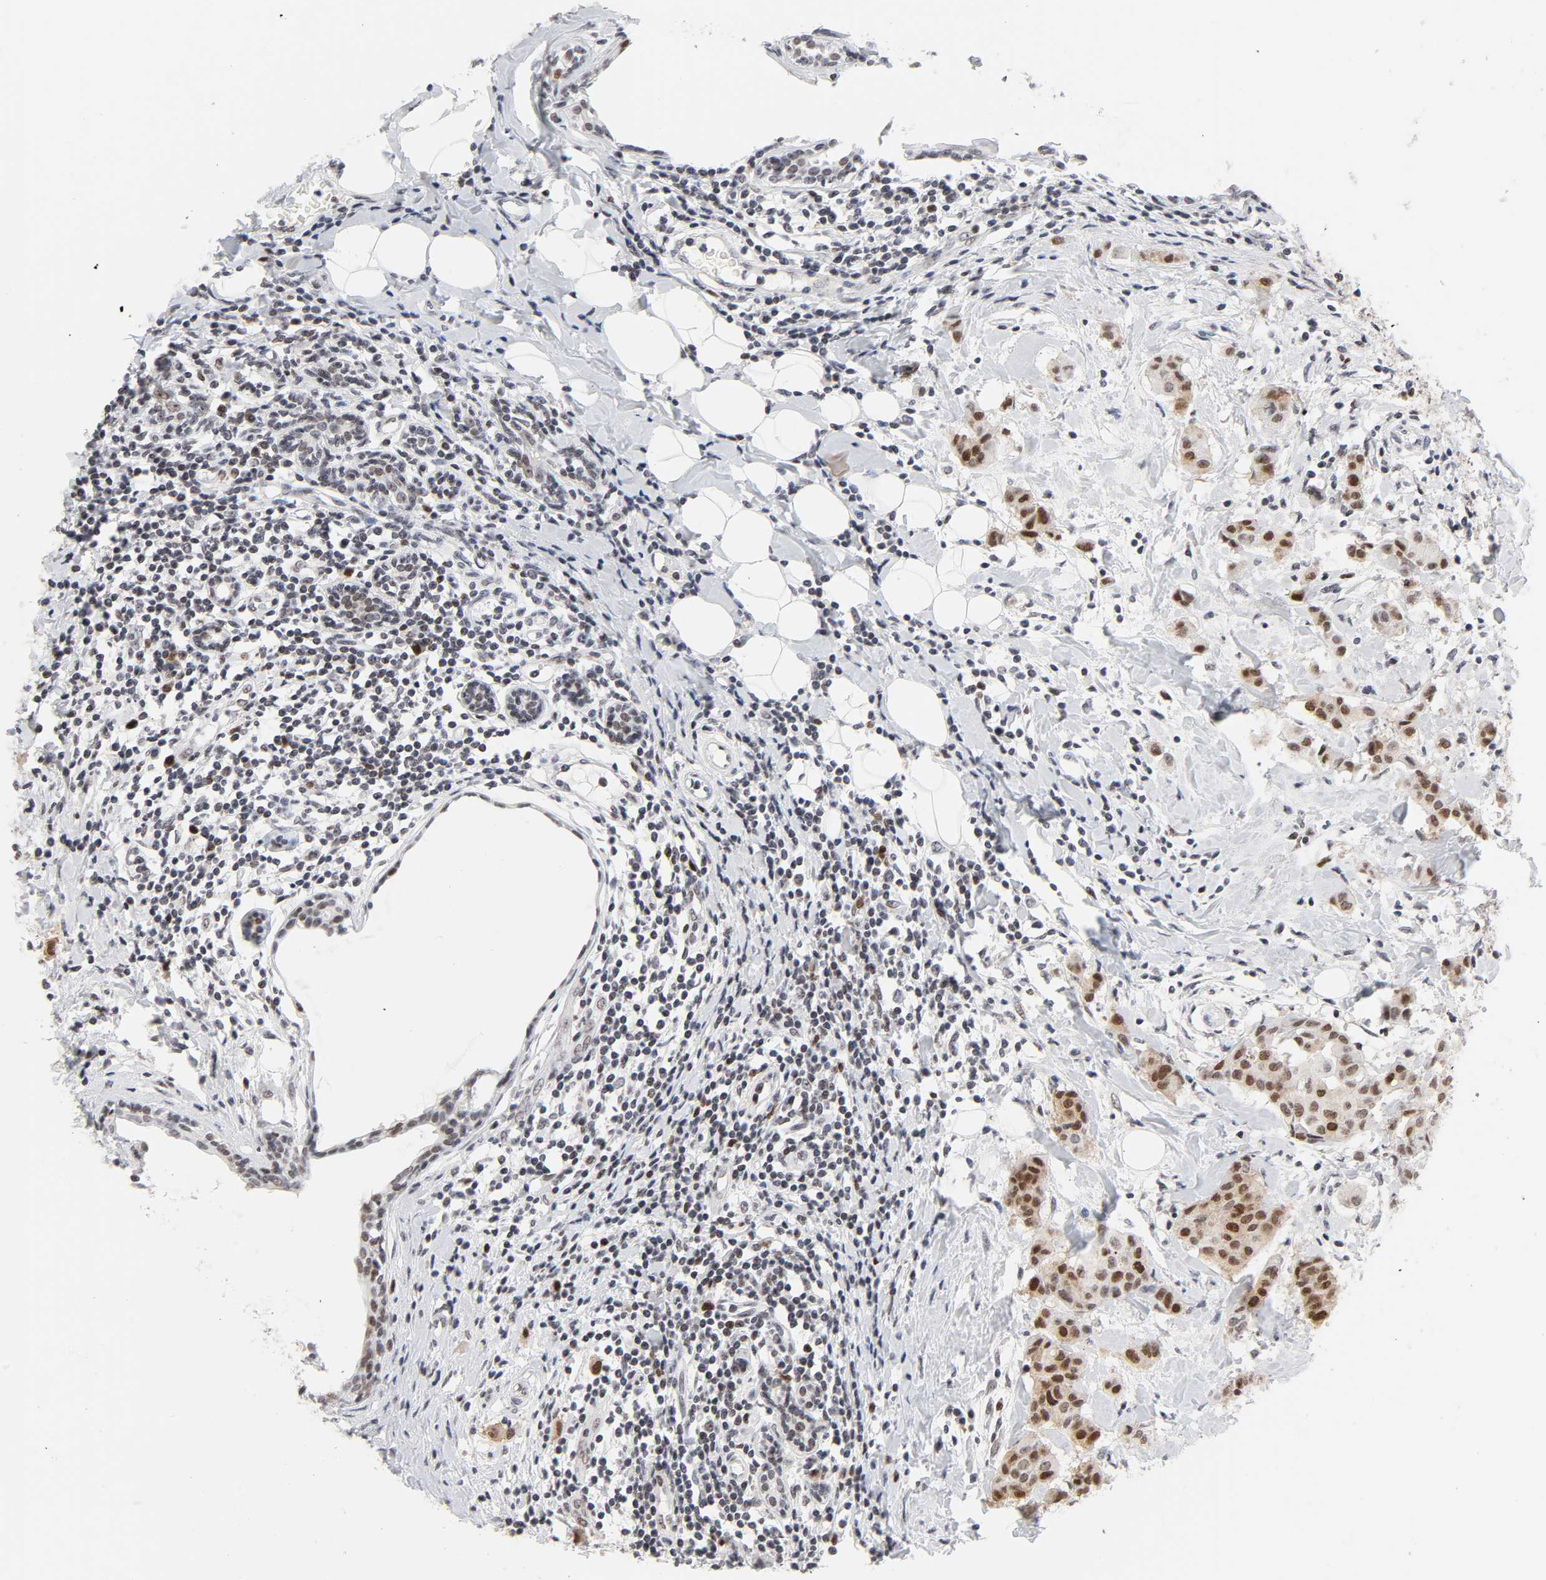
{"staining": {"intensity": "moderate", "quantity": "25%-75%", "location": "nuclear"}, "tissue": "breast cancer", "cell_type": "Tumor cells", "image_type": "cancer", "snomed": [{"axis": "morphology", "description": "Duct carcinoma"}, {"axis": "topography", "description": "Breast"}], "caption": "Protein staining exhibits moderate nuclear expression in approximately 25%-75% of tumor cells in breast cancer.", "gene": "RFC4", "patient": {"sex": "female", "age": 40}}